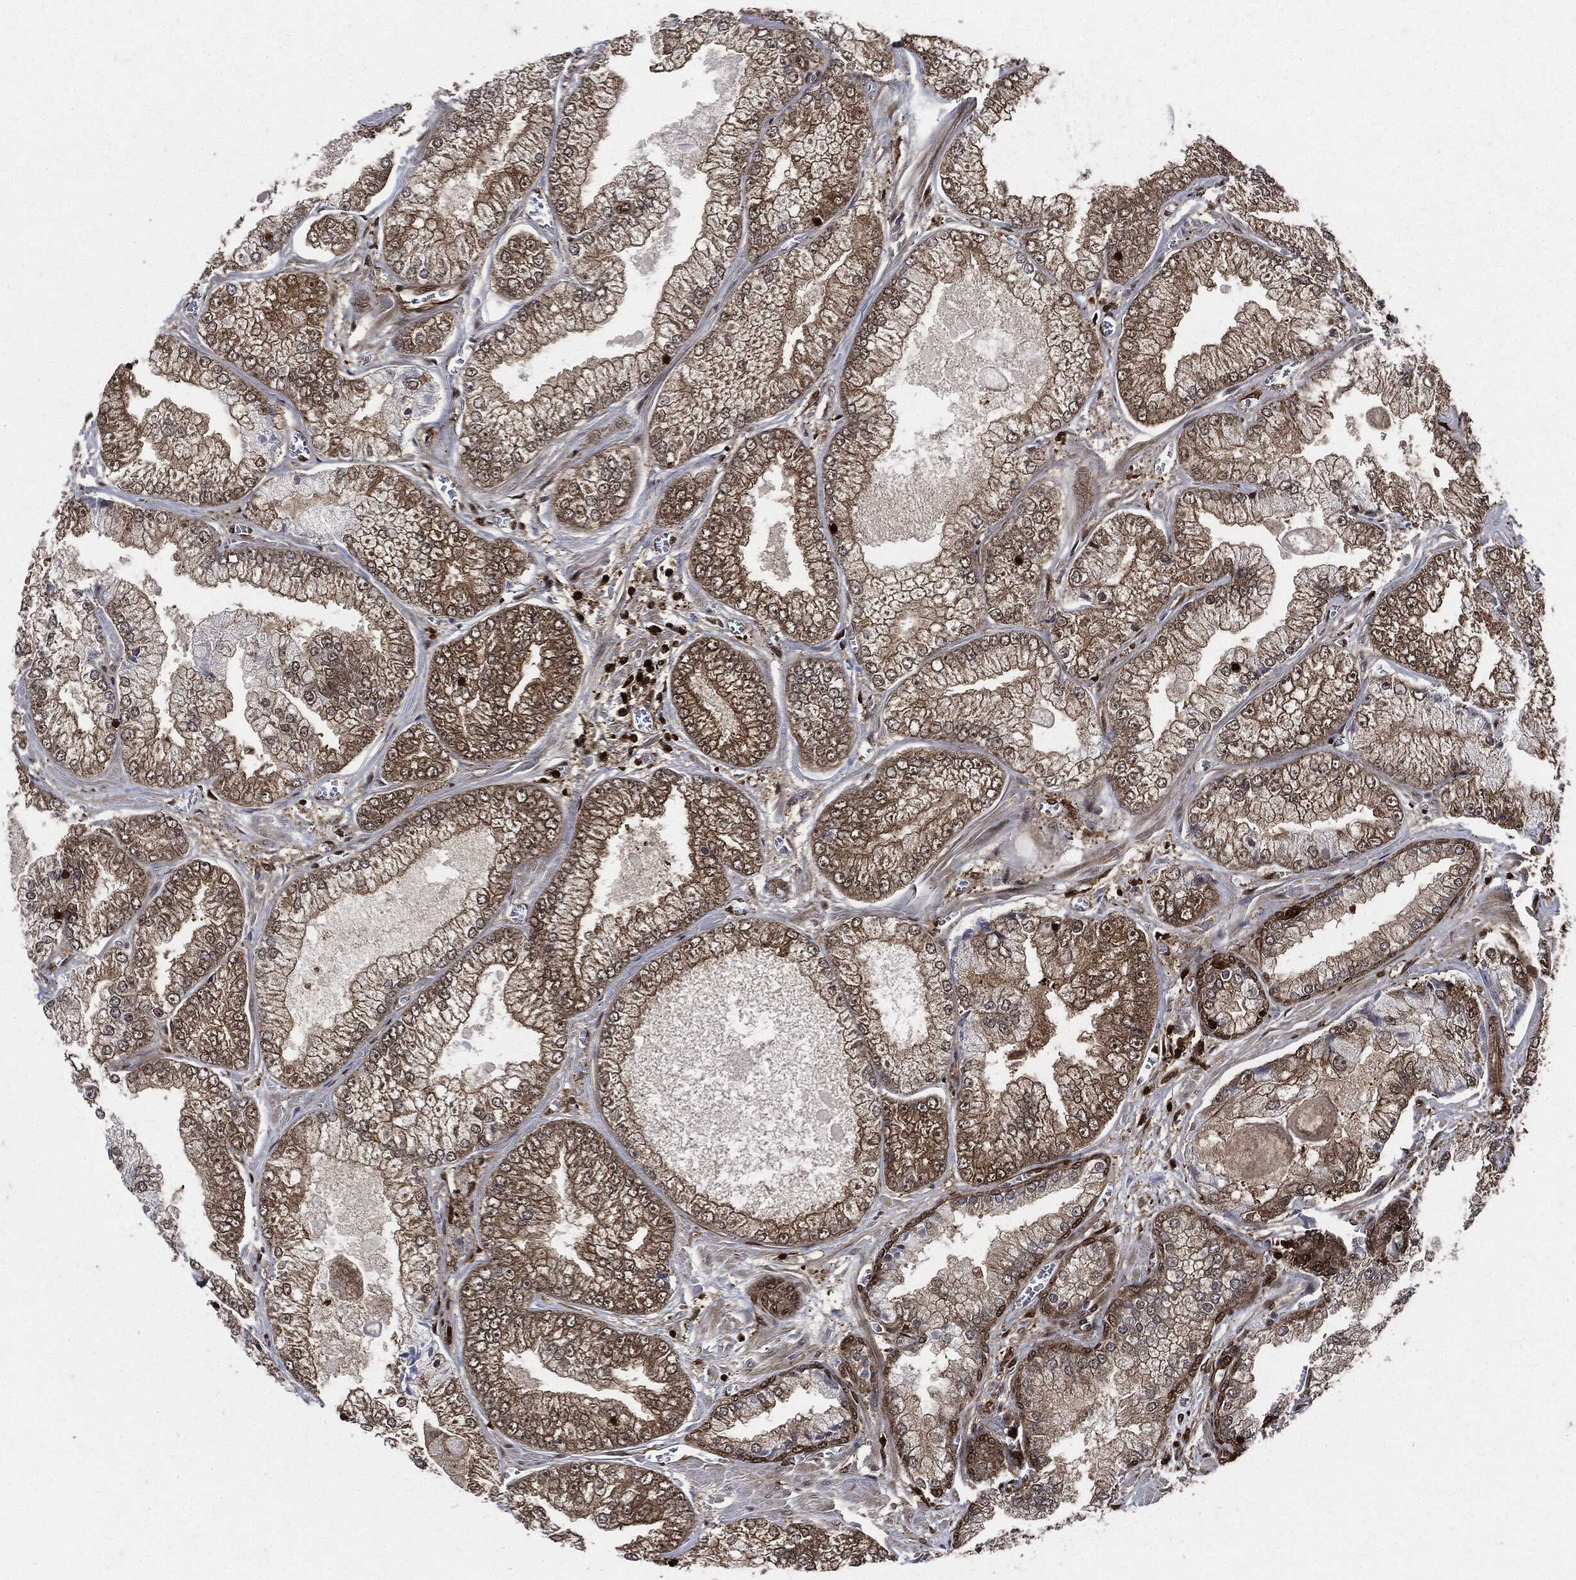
{"staining": {"intensity": "moderate", "quantity": ">75%", "location": "cytoplasmic/membranous"}, "tissue": "prostate cancer", "cell_type": "Tumor cells", "image_type": "cancer", "snomed": [{"axis": "morphology", "description": "Adenocarcinoma, Low grade"}, {"axis": "topography", "description": "Prostate"}], "caption": "Tumor cells reveal medium levels of moderate cytoplasmic/membranous expression in approximately >75% of cells in prostate cancer (low-grade adenocarcinoma). (IHC, brightfield microscopy, high magnification).", "gene": "YWHAB", "patient": {"sex": "male", "age": 57}}